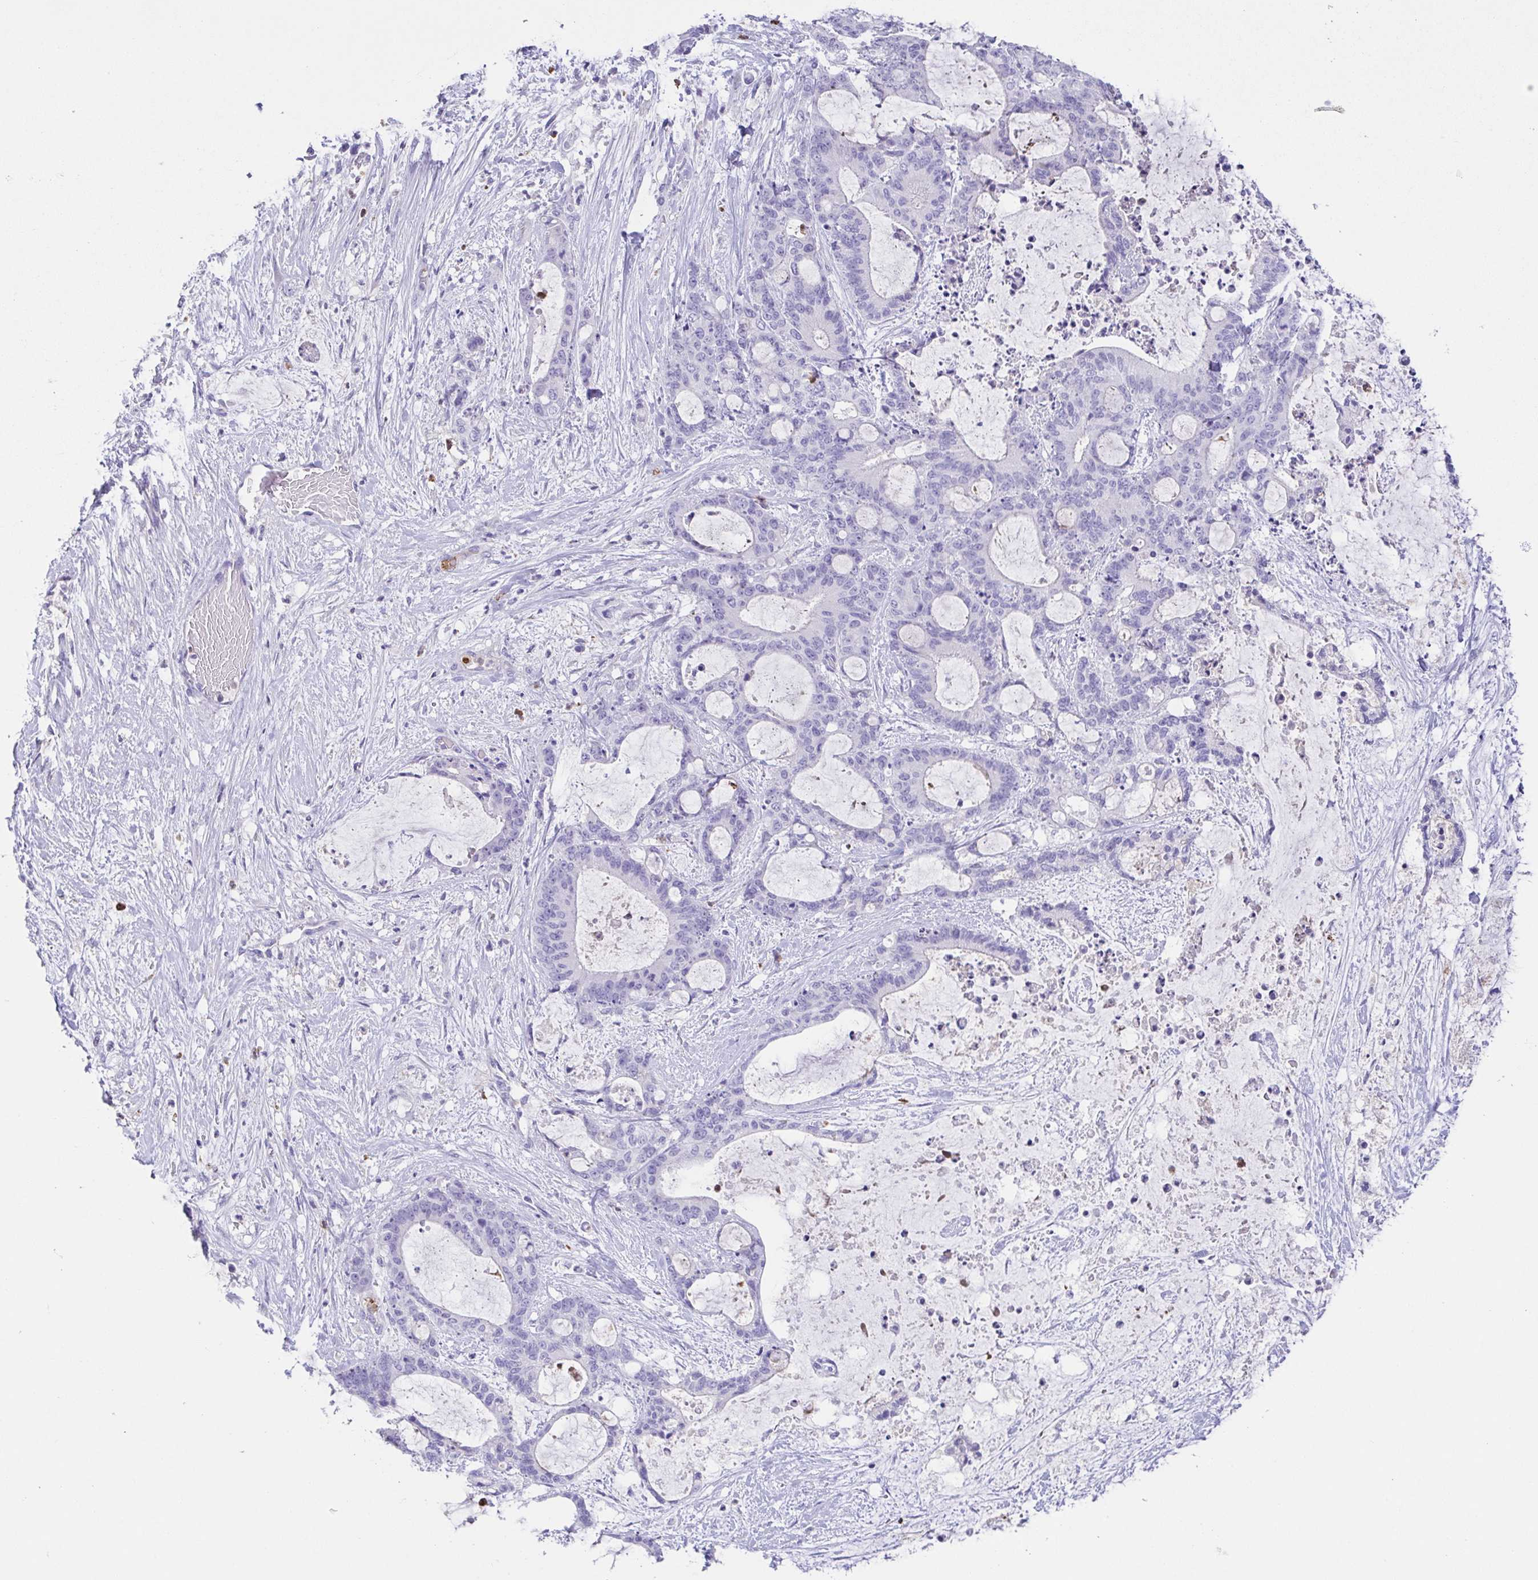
{"staining": {"intensity": "negative", "quantity": "none", "location": "none"}, "tissue": "liver cancer", "cell_type": "Tumor cells", "image_type": "cancer", "snomed": [{"axis": "morphology", "description": "Normal tissue, NOS"}, {"axis": "morphology", "description": "Cholangiocarcinoma"}, {"axis": "topography", "description": "Liver"}, {"axis": "topography", "description": "Peripheral nerve tissue"}], "caption": "An image of liver cholangiocarcinoma stained for a protein demonstrates no brown staining in tumor cells. Brightfield microscopy of immunohistochemistry stained with DAB (brown) and hematoxylin (blue), captured at high magnification.", "gene": "ARPP21", "patient": {"sex": "female", "age": 73}}